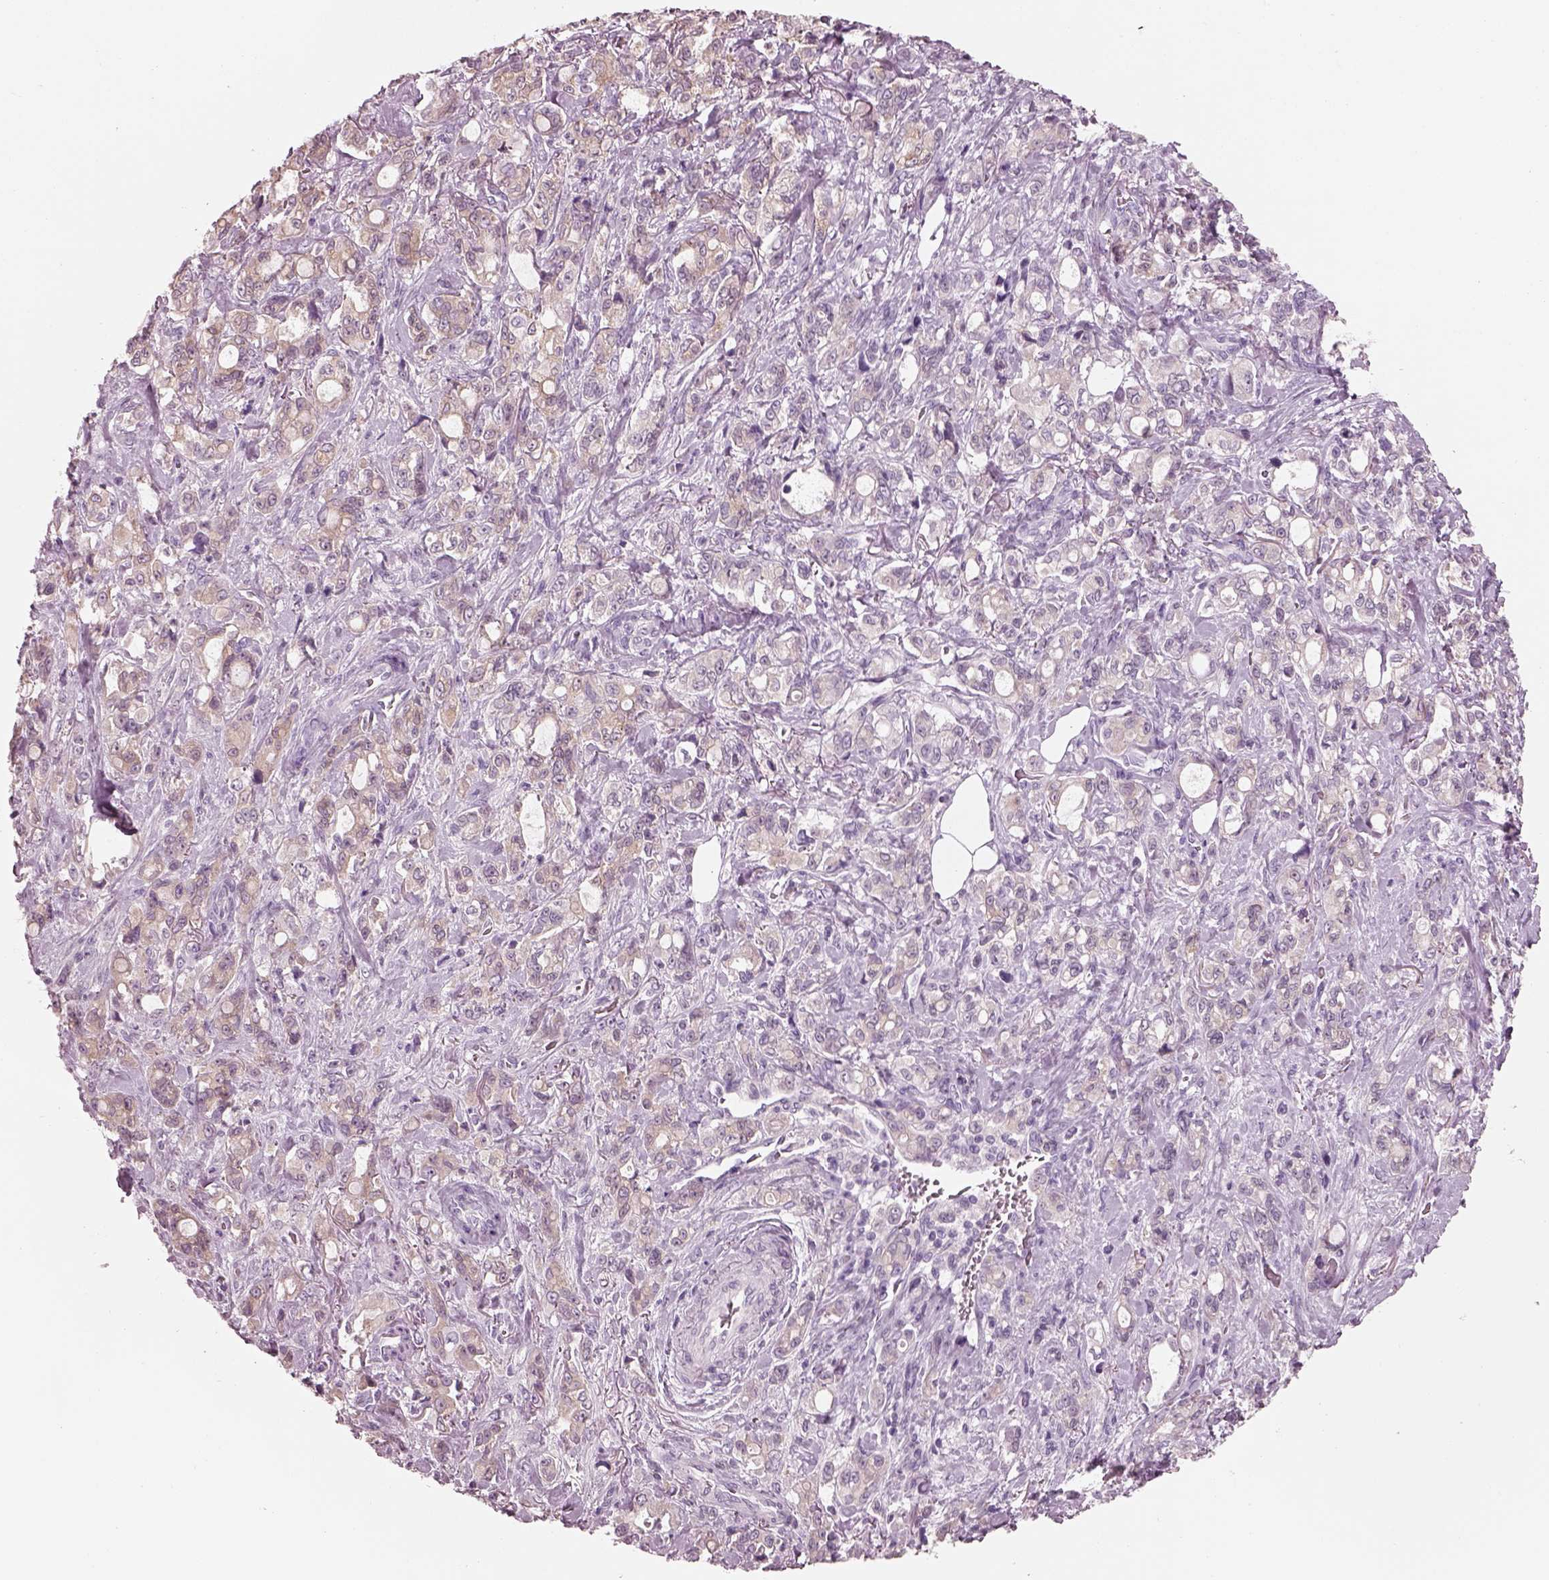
{"staining": {"intensity": "negative", "quantity": "none", "location": "none"}, "tissue": "stomach cancer", "cell_type": "Tumor cells", "image_type": "cancer", "snomed": [{"axis": "morphology", "description": "Adenocarcinoma, NOS"}, {"axis": "topography", "description": "Stomach"}], "caption": "Histopathology image shows no significant protein expression in tumor cells of adenocarcinoma (stomach).", "gene": "SLC27A2", "patient": {"sex": "male", "age": 63}}